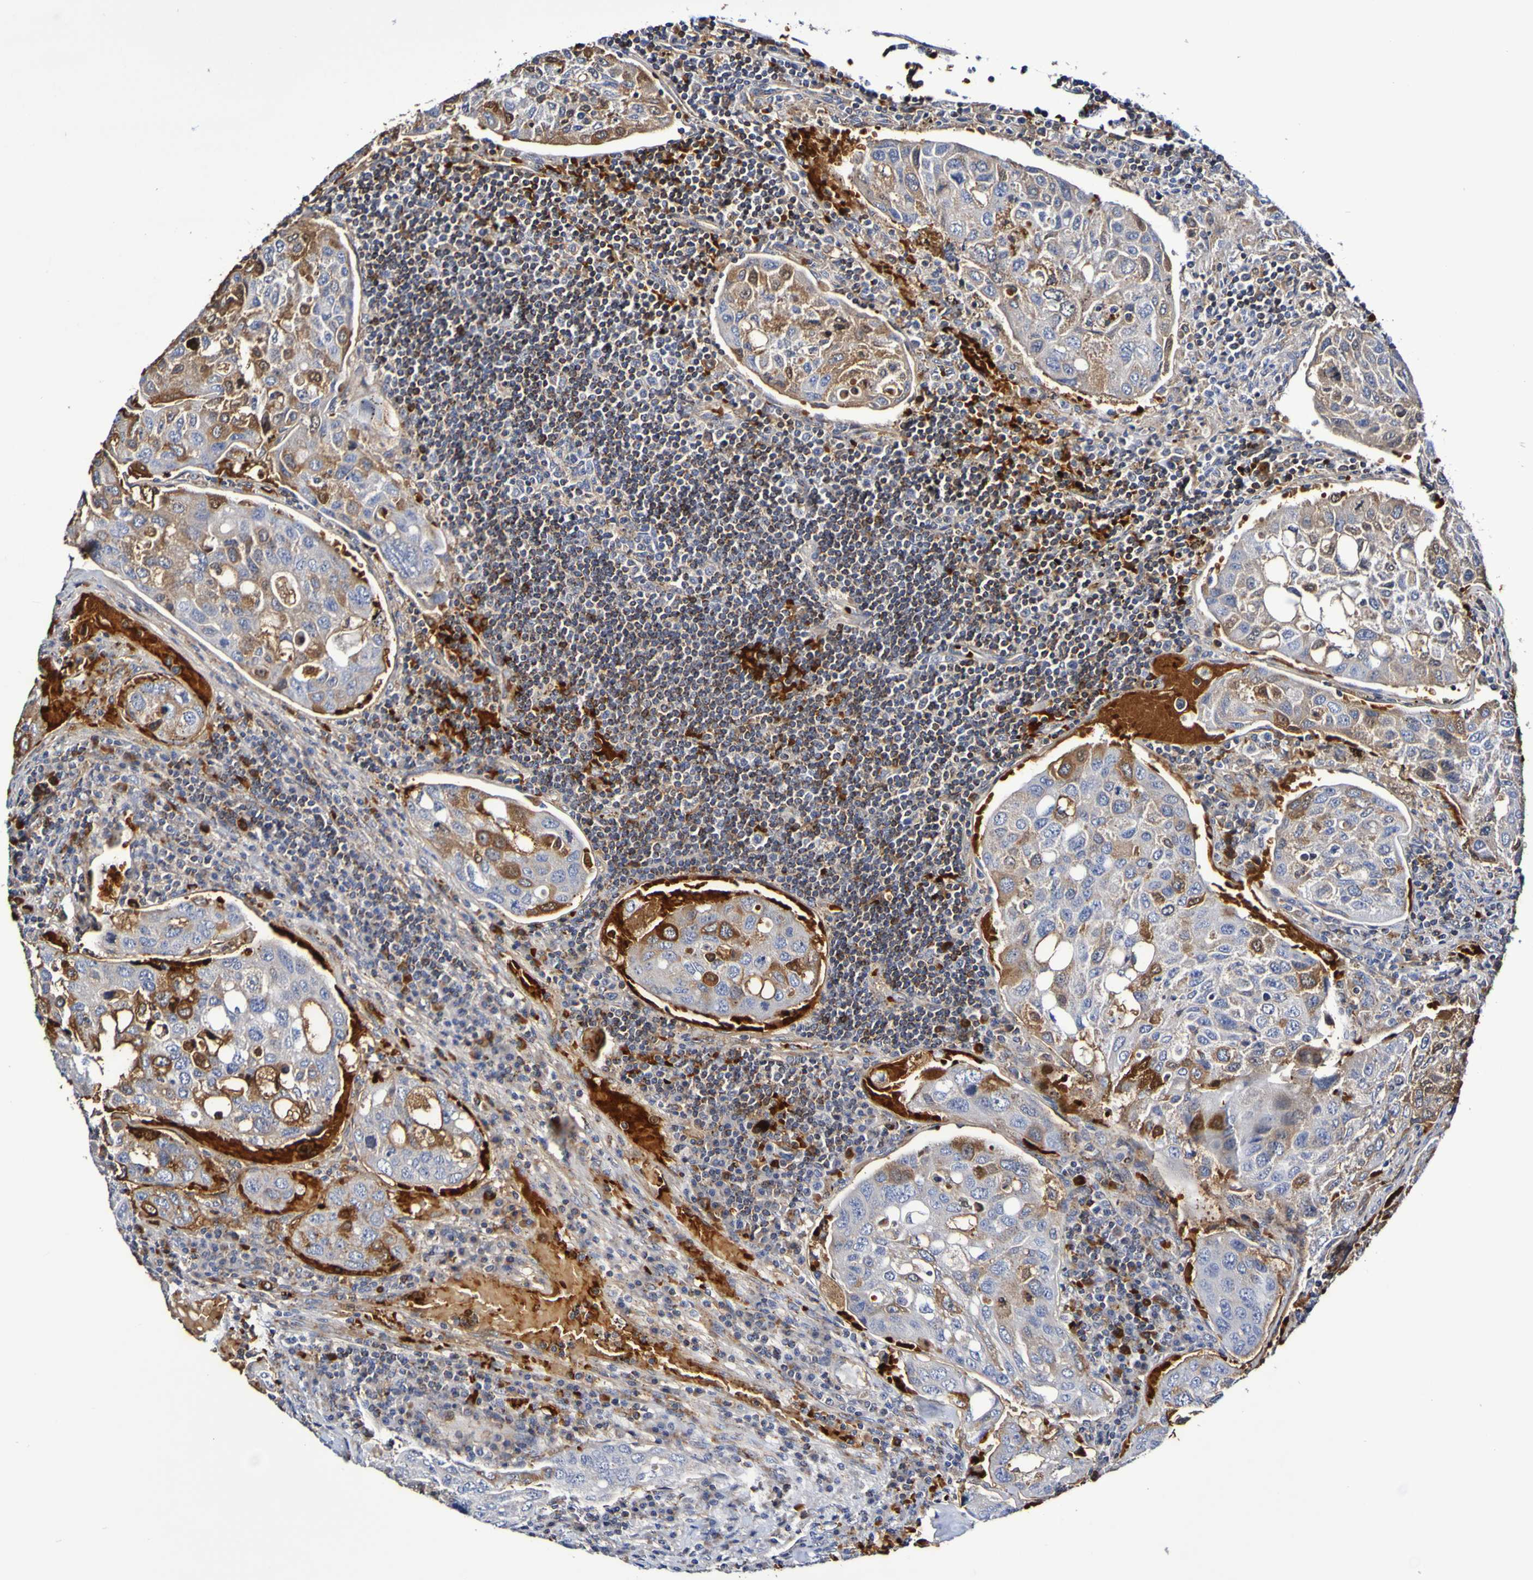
{"staining": {"intensity": "moderate", "quantity": "<25%", "location": "cytoplasmic/membranous"}, "tissue": "urothelial cancer", "cell_type": "Tumor cells", "image_type": "cancer", "snomed": [{"axis": "morphology", "description": "Urothelial carcinoma, High grade"}, {"axis": "topography", "description": "Lymph node"}, {"axis": "topography", "description": "Urinary bladder"}], "caption": "High-grade urothelial carcinoma stained for a protein exhibits moderate cytoplasmic/membranous positivity in tumor cells.", "gene": "WNT4", "patient": {"sex": "male", "age": 51}}